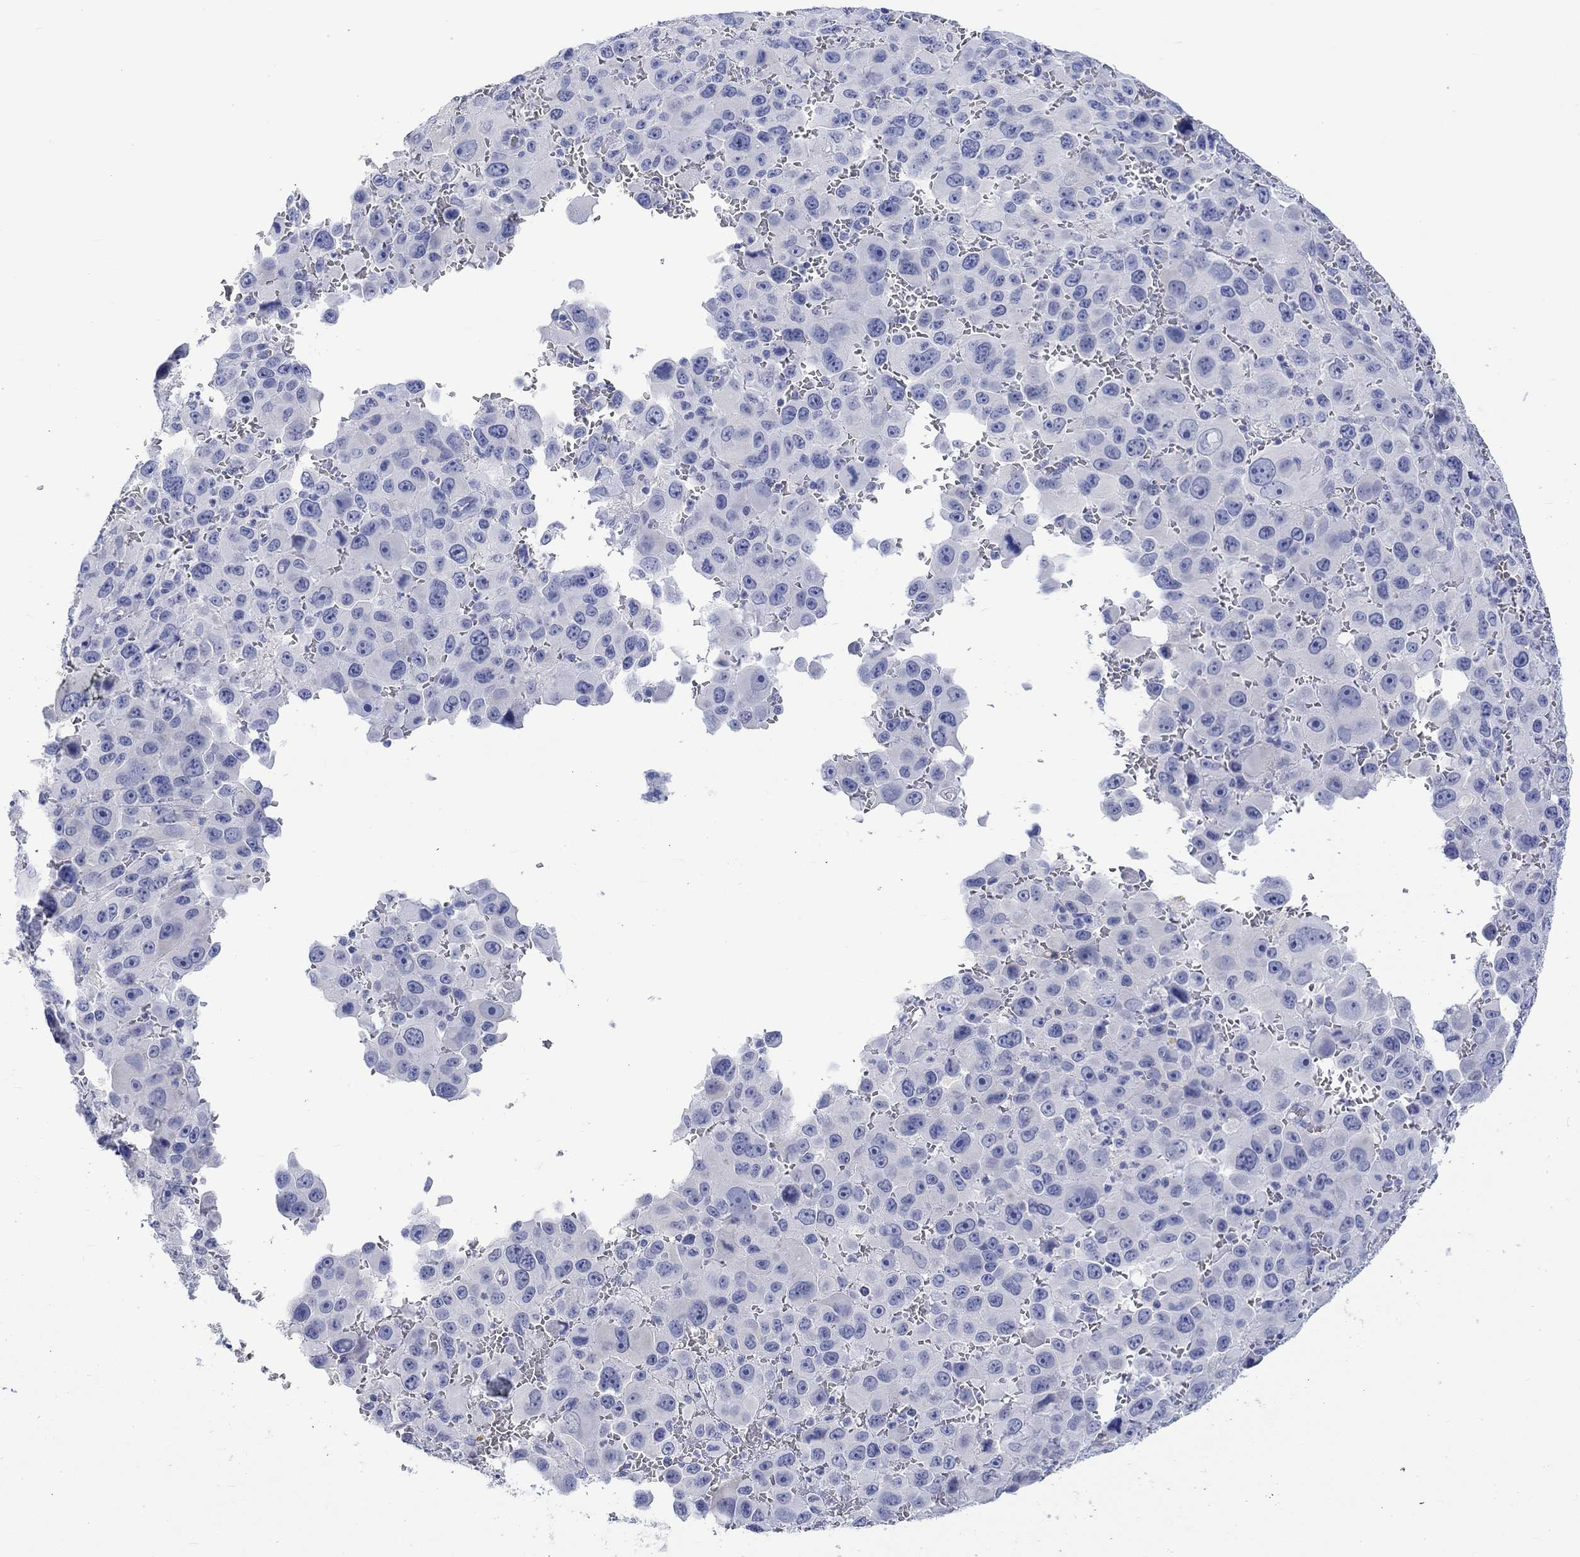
{"staining": {"intensity": "negative", "quantity": "none", "location": "none"}, "tissue": "melanoma", "cell_type": "Tumor cells", "image_type": "cancer", "snomed": [{"axis": "morphology", "description": "Malignant melanoma, NOS"}, {"axis": "topography", "description": "Skin"}], "caption": "Immunohistochemistry of malignant melanoma reveals no expression in tumor cells.", "gene": "MSI1", "patient": {"sex": "female", "age": 91}}